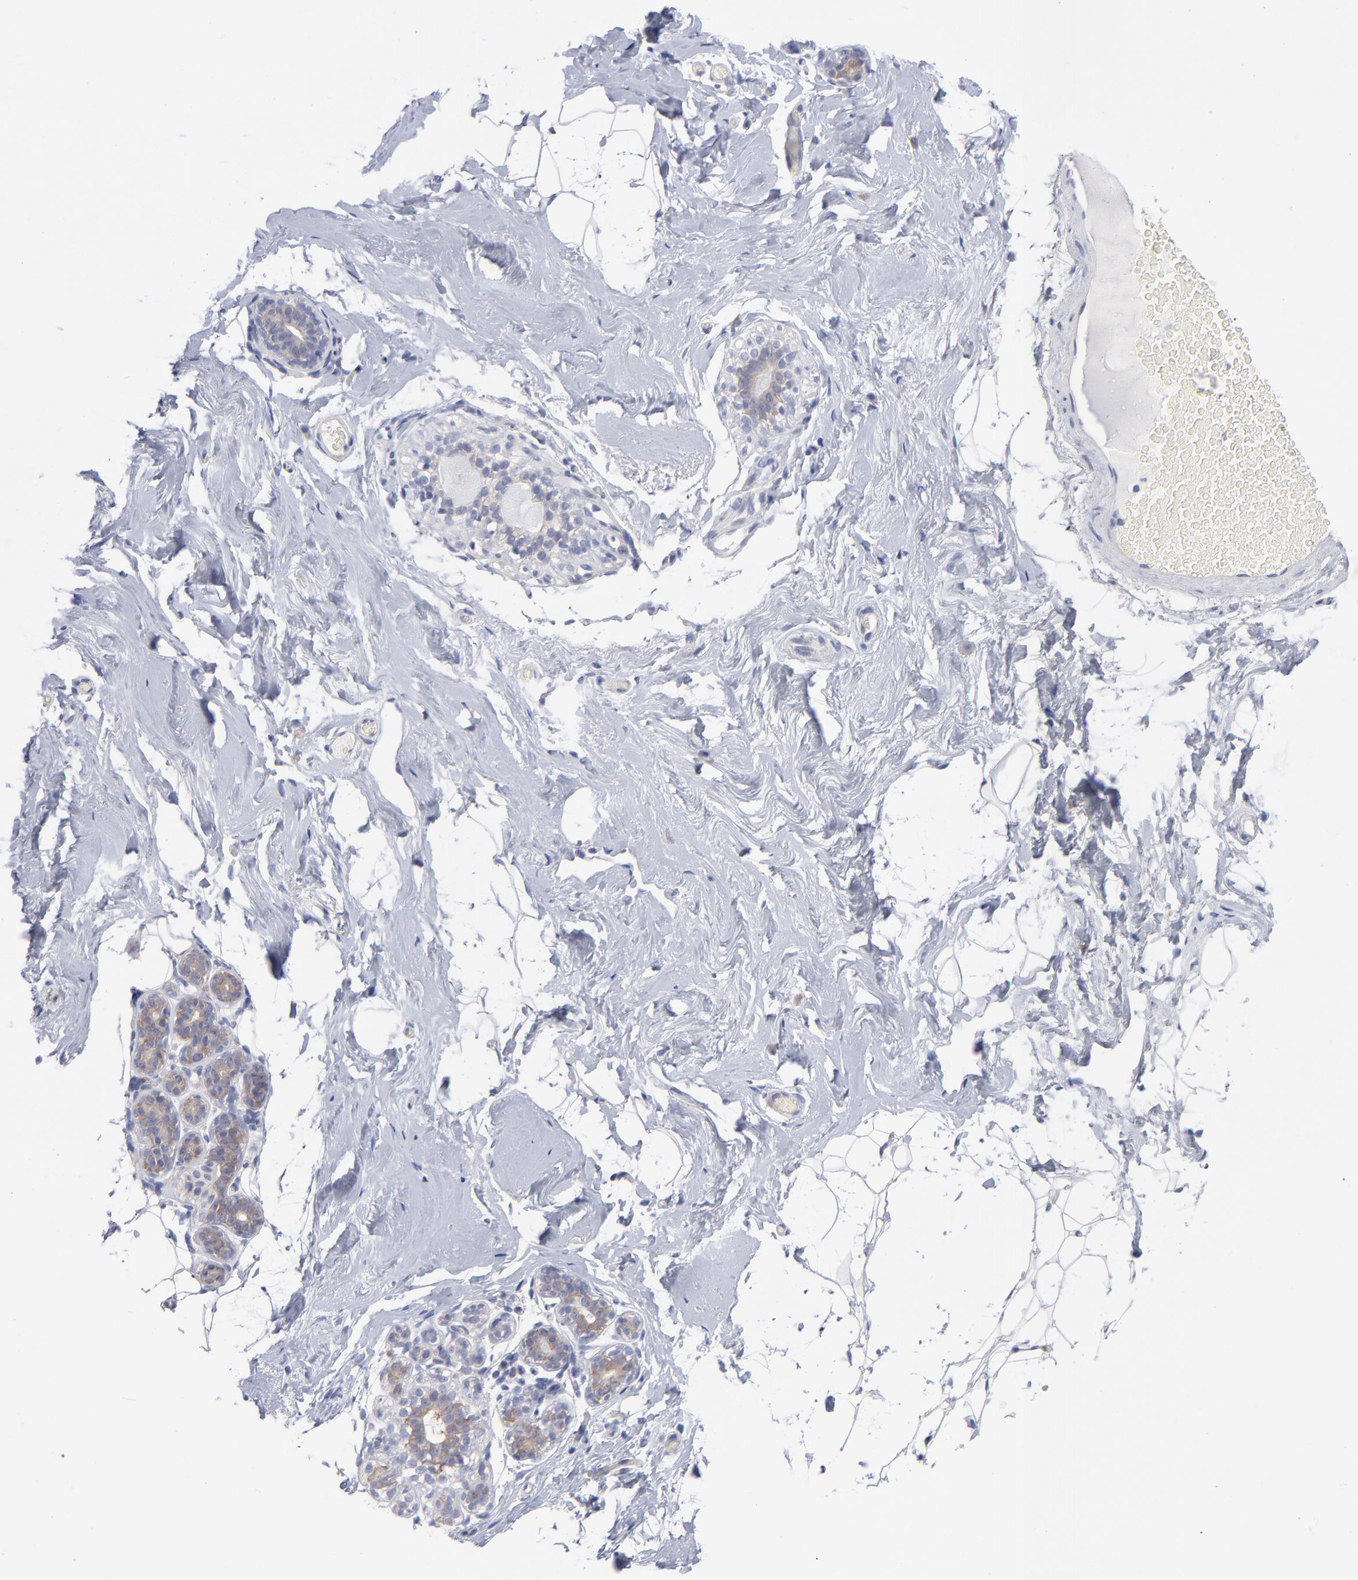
{"staining": {"intensity": "negative", "quantity": "none", "location": "none"}, "tissue": "breast", "cell_type": "Adipocytes", "image_type": "normal", "snomed": [{"axis": "morphology", "description": "Normal tissue, NOS"}, {"axis": "topography", "description": "Breast"}, {"axis": "topography", "description": "Soft tissue"}], "caption": "This is an IHC histopathology image of normal human breast. There is no staining in adipocytes.", "gene": "RPS24", "patient": {"sex": "female", "age": 75}}